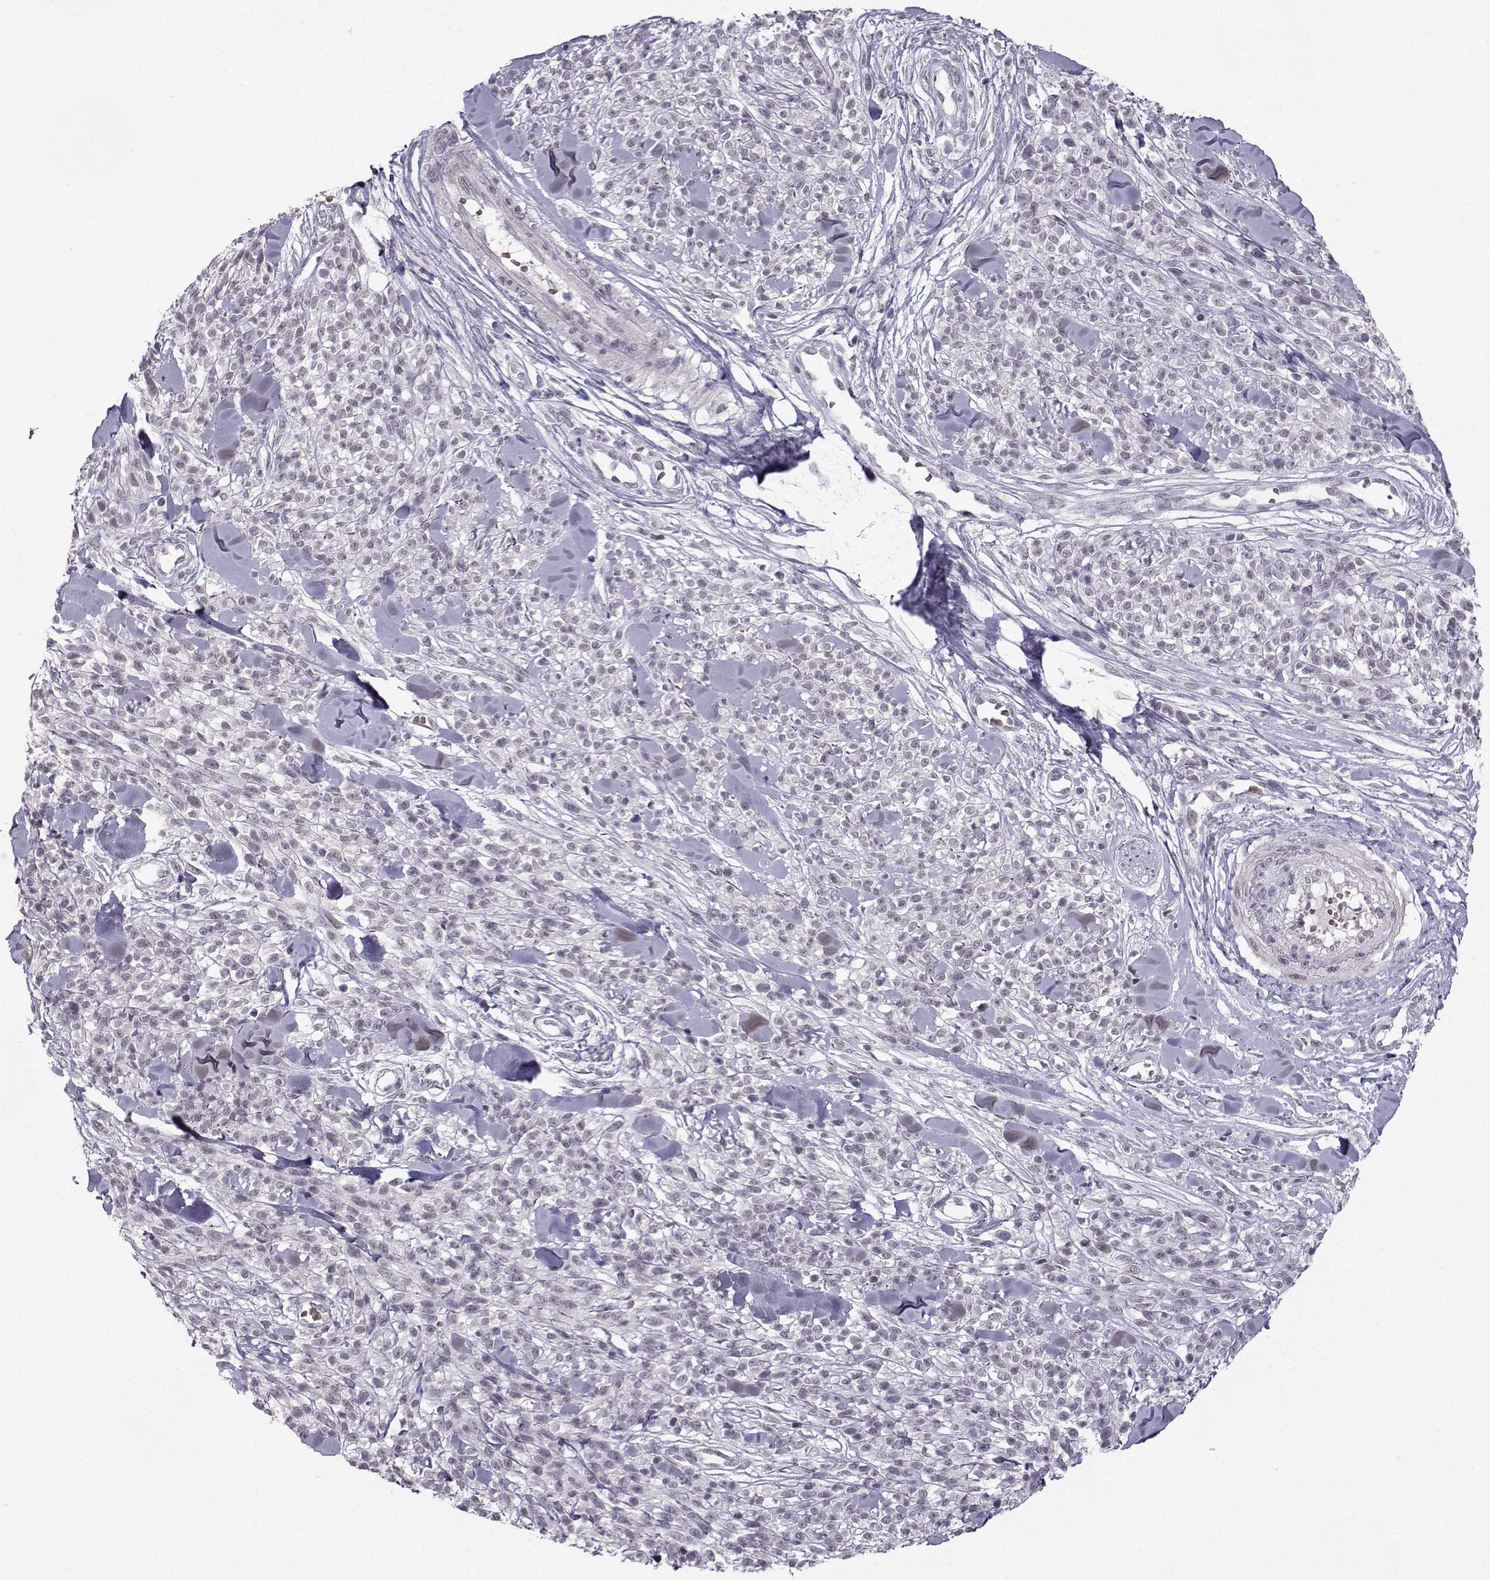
{"staining": {"intensity": "negative", "quantity": "none", "location": "none"}, "tissue": "melanoma", "cell_type": "Tumor cells", "image_type": "cancer", "snomed": [{"axis": "morphology", "description": "Malignant melanoma, NOS"}, {"axis": "topography", "description": "Skin"}, {"axis": "topography", "description": "Skin of trunk"}], "caption": "There is no significant expression in tumor cells of melanoma. (Stains: DAB IHC with hematoxylin counter stain, Microscopy: brightfield microscopy at high magnification).", "gene": "LIN28A", "patient": {"sex": "male", "age": 74}}